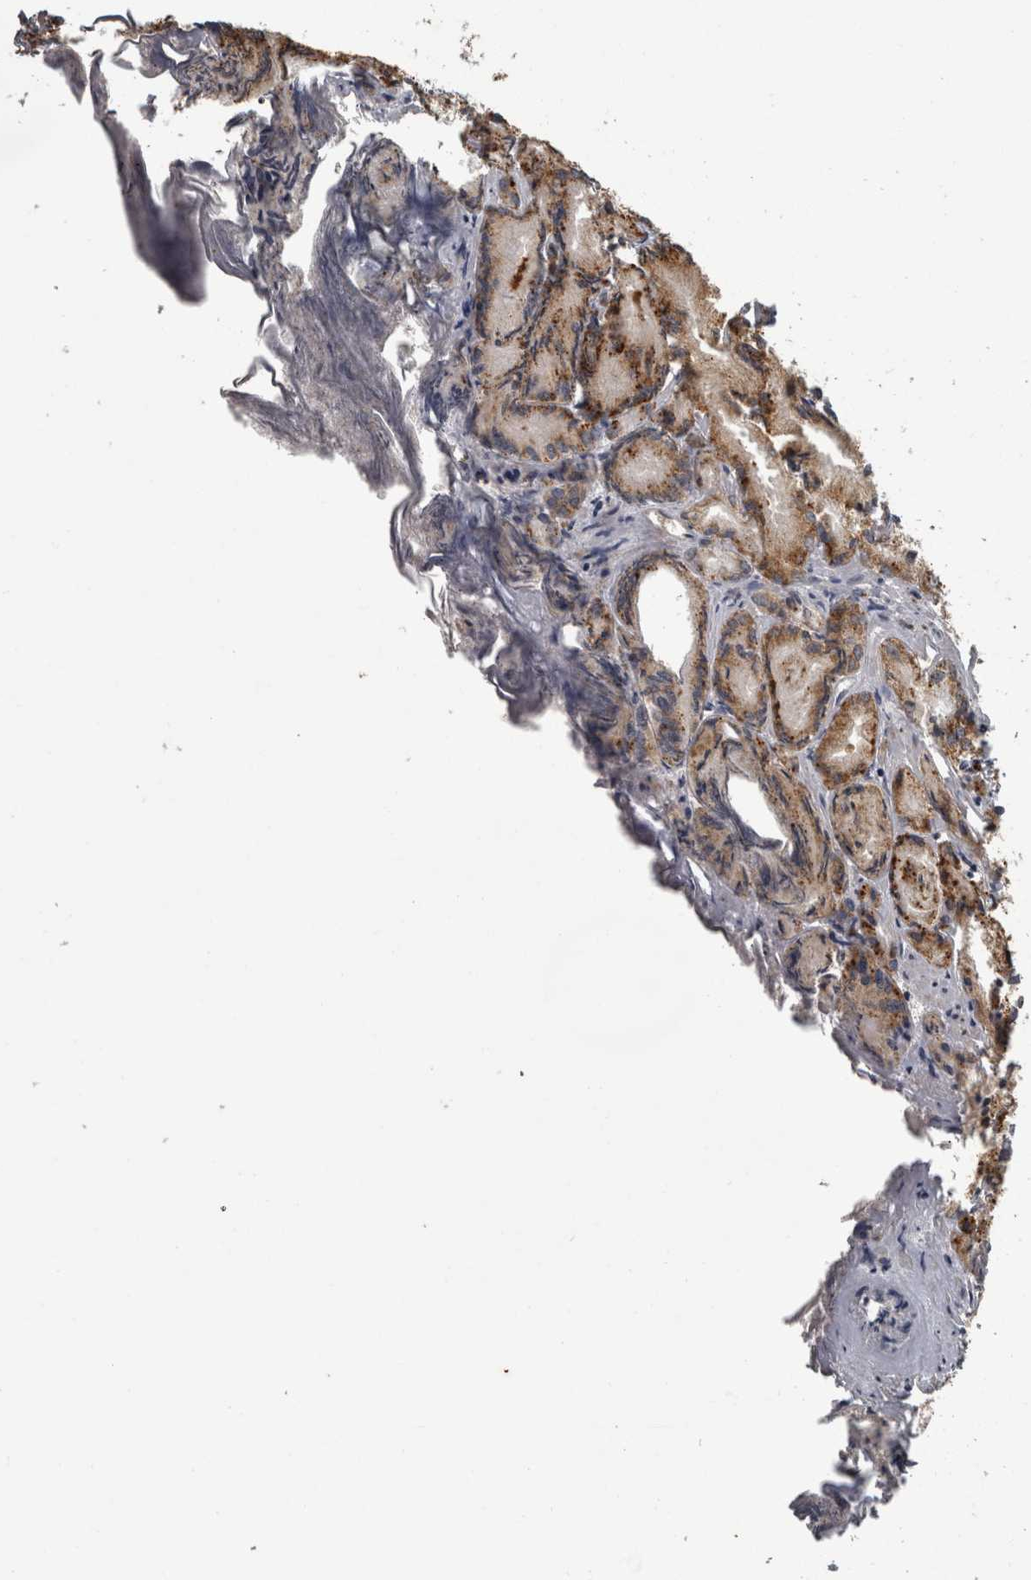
{"staining": {"intensity": "moderate", "quantity": ">75%", "location": "cytoplasmic/membranous"}, "tissue": "prostate cancer", "cell_type": "Tumor cells", "image_type": "cancer", "snomed": [{"axis": "morphology", "description": "Adenocarcinoma, Low grade"}, {"axis": "topography", "description": "Prostate"}], "caption": "Immunohistochemistry of human prostate low-grade adenocarcinoma demonstrates medium levels of moderate cytoplasmic/membranous positivity in approximately >75% of tumor cells.", "gene": "NAAA", "patient": {"sex": "male", "age": 72}}